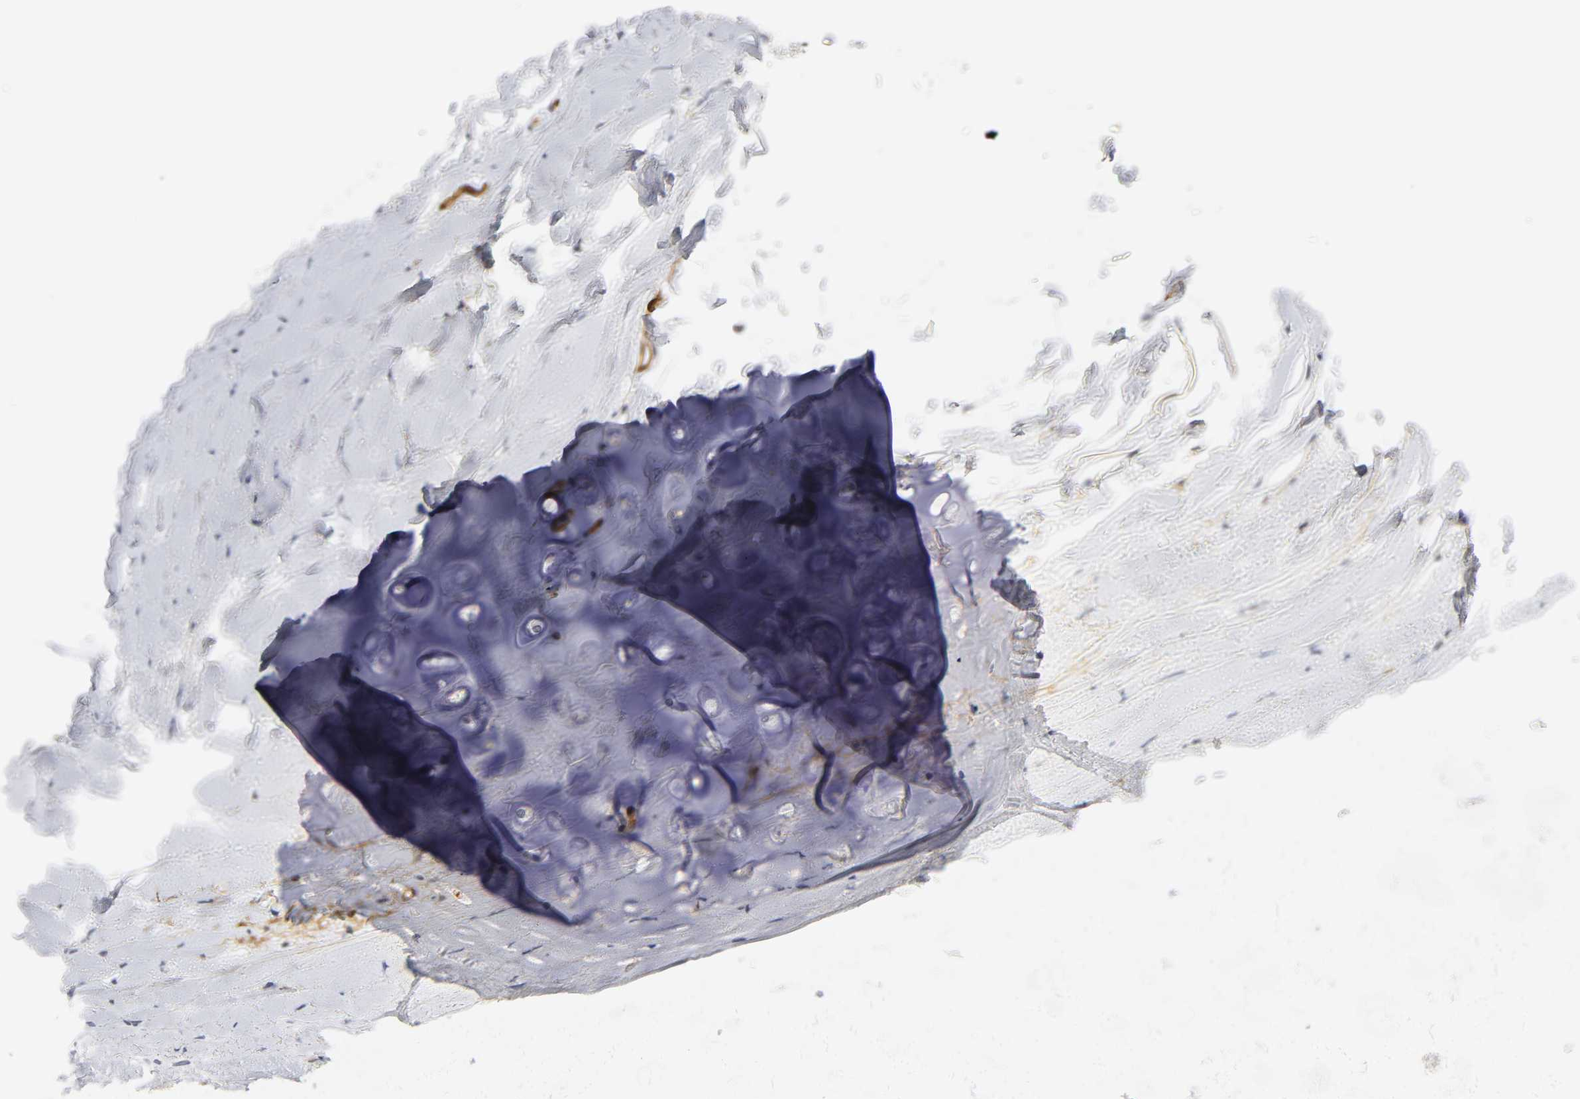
{"staining": {"intensity": "negative", "quantity": "none", "location": "none"}, "tissue": "adipose tissue", "cell_type": "Adipocytes", "image_type": "normal", "snomed": [{"axis": "morphology", "description": "Normal tissue, NOS"}, {"axis": "topography", "description": "Cartilage tissue"}, {"axis": "topography", "description": "Bronchus"}], "caption": "This is a photomicrograph of immunohistochemistry (IHC) staining of unremarkable adipose tissue, which shows no expression in adipocytes. (Stains: DAB (3,3'-diaminobenzidine) immunohistochemistry with hematoxylin counter stain, Microscopy: brightfield microscopy at high magnification).", "gene": "ICAM1", "patient": {"sex": "female", "age": 73}}